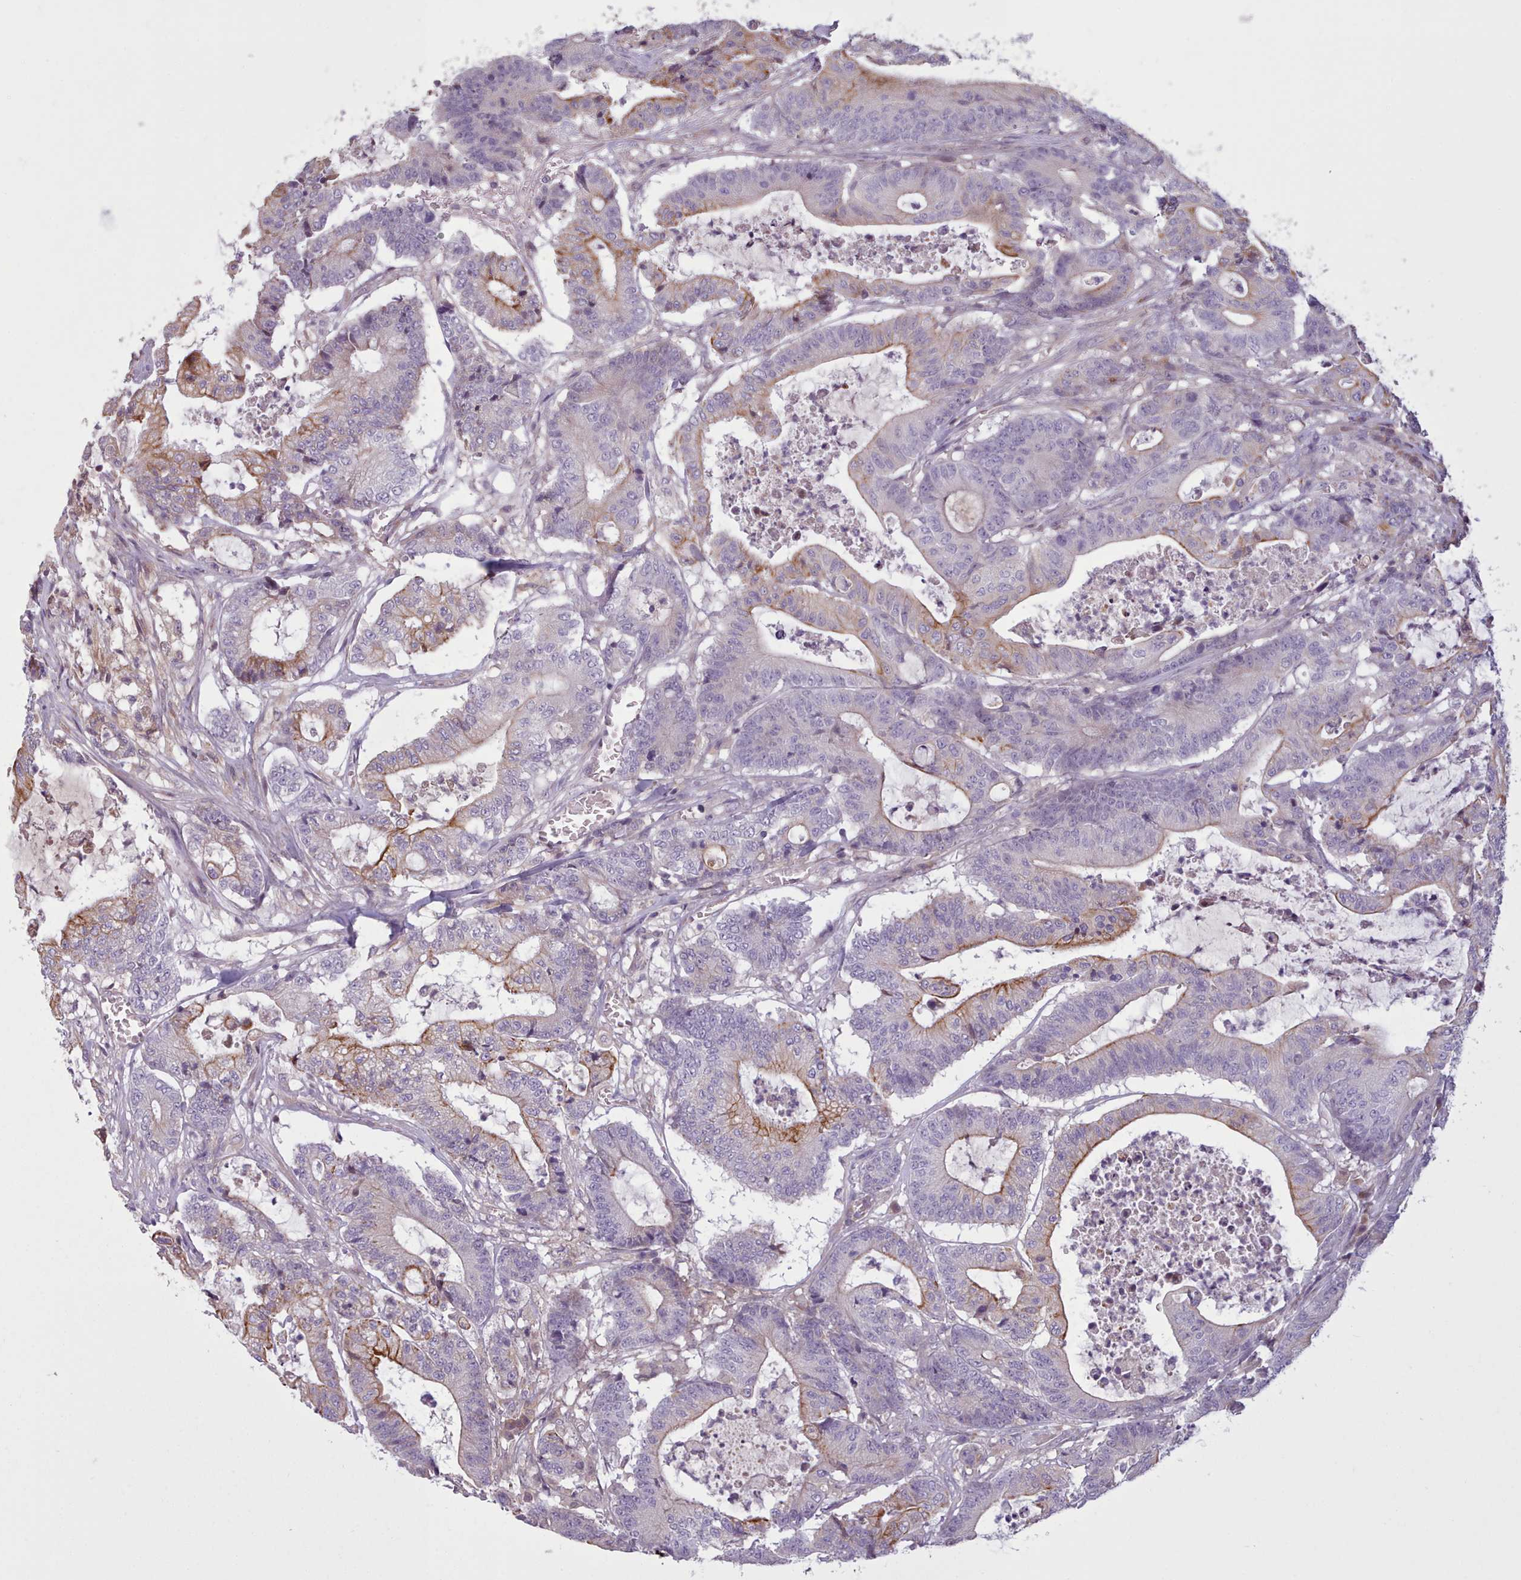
{"staining": {"intensity": "moderate", "quantity": "<25%", "location": "cytoplasmic/membranous"}, "tissue": "colorectal cancer", "cell_type": "Tumor cells", "image_type": "cancer", "snomed": [{"axis": "morphology", "description": "Adenocarcinoma, NOS"}, {"axis": "topography", "description": "Colon"}], "caption": "A brown stain shows moderate cytoplasmic/membranous staining of a protein in human colorectal cancer (adenocarcinoma) tumor cells. The protein of interest is stained brown, and the nuclei are stained in blue (DAB (3,3'-diaminobenzidine) IHC with brightfield microscopy, high magnification).", "gene": "NMRK1", "patient": {"sex": "female", "age": 84}}